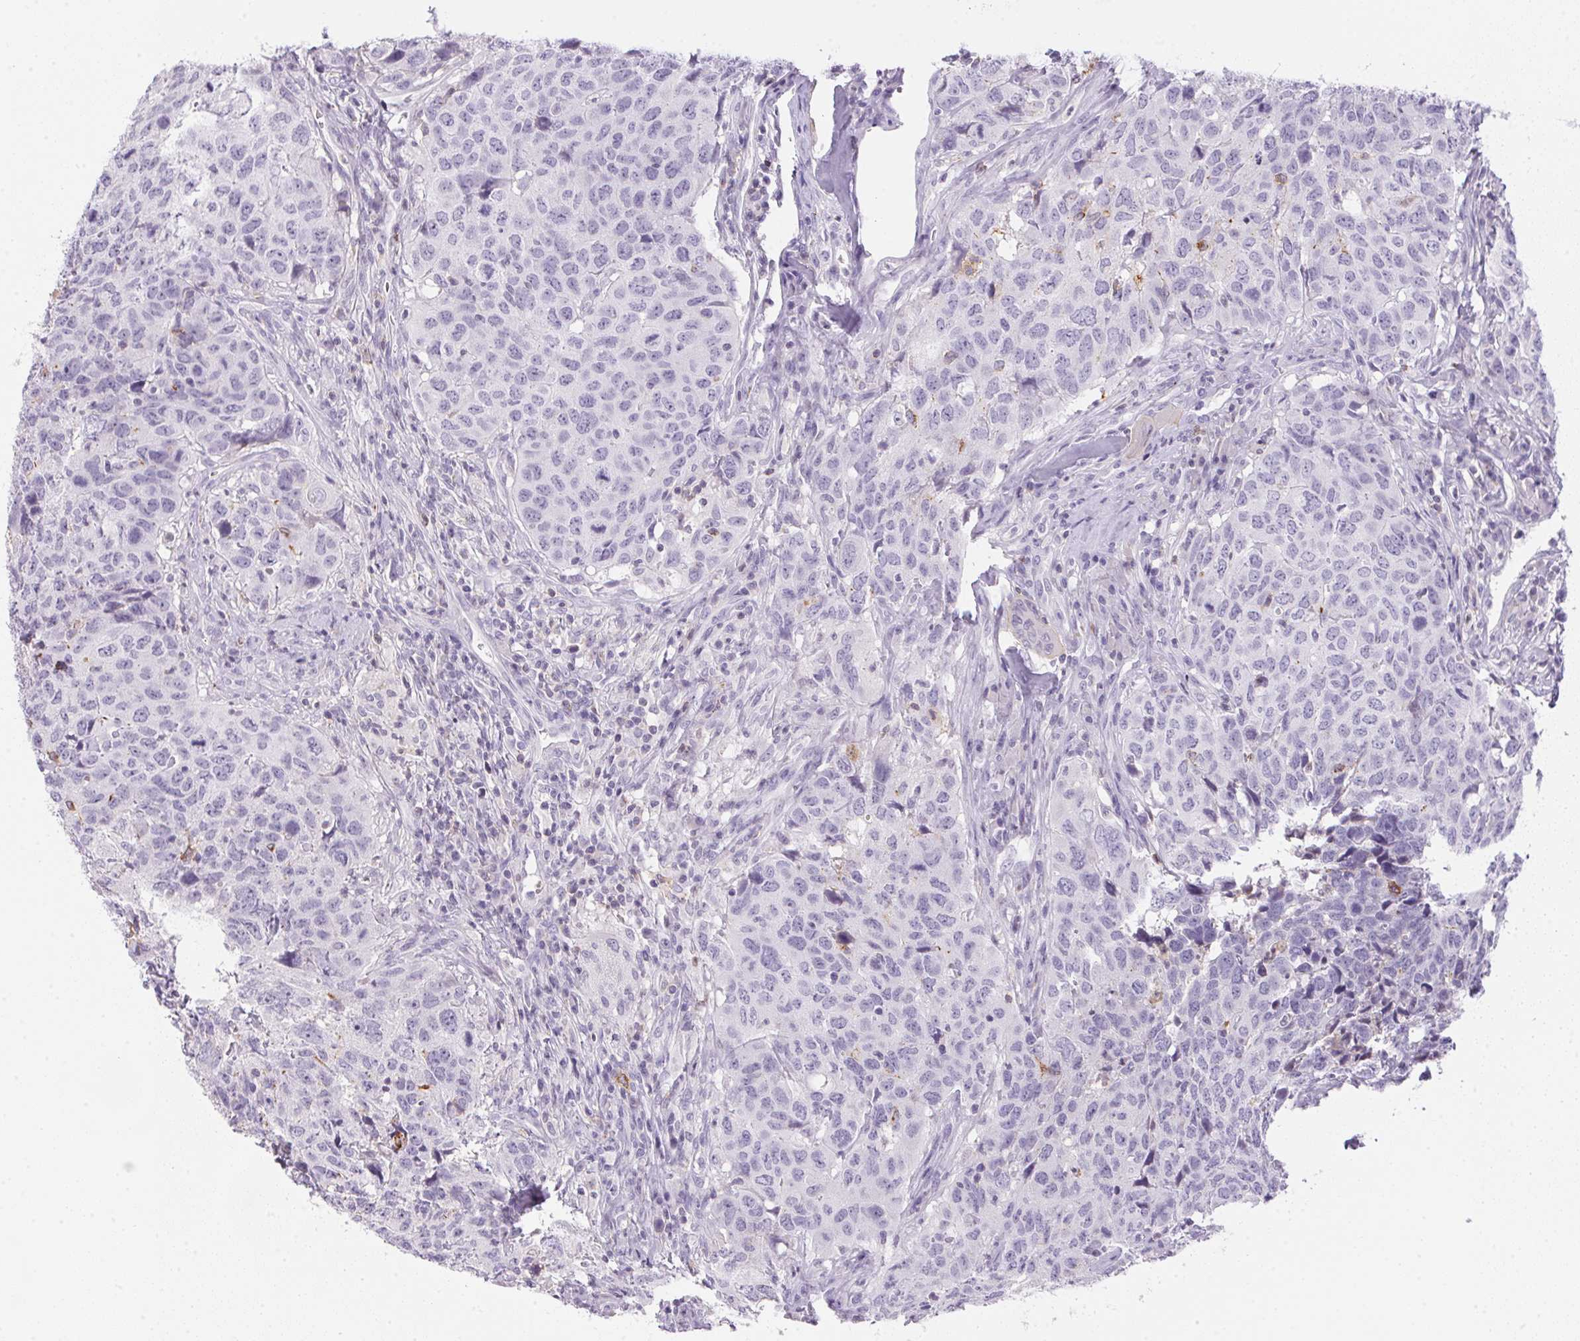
{"staining": {"intensity": "negative", "quantity": "none", "location": "none"}, "tissue": "head and neck cancer", "cell_type": "Tumor cells", "image_type": "cancer", "snomed": [{"axis": "morphology", "description": "Normal tissue, NOS"}, {"axis": "morphology", "description": "Squamous cell carcinoma, NOS"}, {"axis": "topography", "description": "Skeletal muscle"}, {"axis": "topography", "description": "Vascular tissue"}, {"axis": "topography", "description": "Peripheral nerve tissue"}, {"axis": "topography", "description": "Head-Neck"}], "caption": "A high-resolution histopathology image shows immunohistochemistry staining of head and neck cancer (squamous cell carcinoma), which shows no significant expression in tumor cells.", "gene": "ECPAS", "patient": {"sex": "male", "age": 66}}